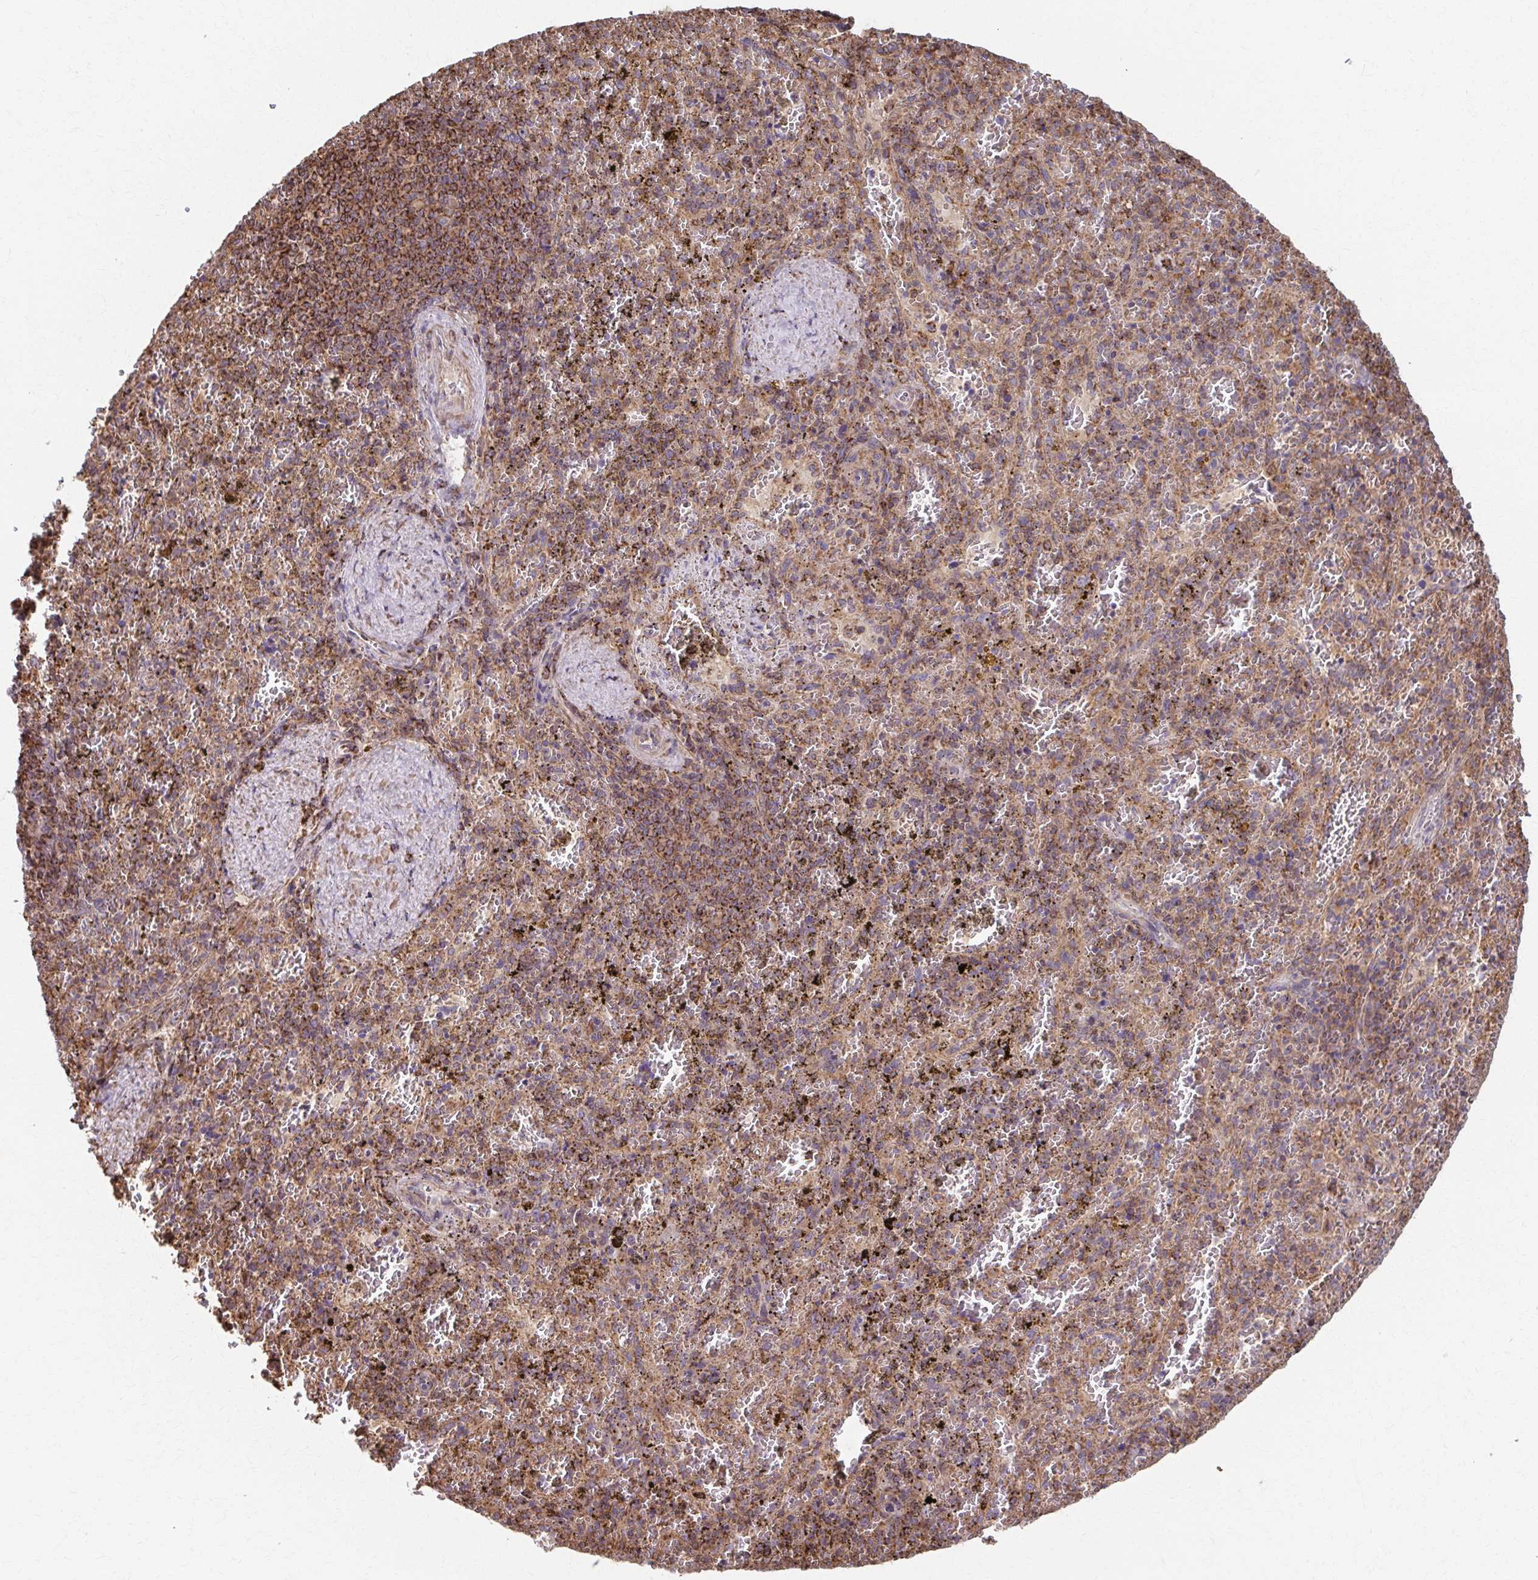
{"staining": {"intensity": "moderate", "quantity": ">75%", "location": "cytoplasmic/membranous"}, "tissue": "spleen", "cell_type": "Cells in red pulp", "image_type": "normal", "snomed": [{"axis": "morphology", "description": "Normal tissue, NOS"}, {"axis": "topography", "description": "Spleen"}], "caption": "Unremarkable spleen was stained to show a protein in brown. There is medium levels of moderate cytoplasmic/membranous expression in about >75% of cells in red pulp. The staining is performed using DAB brown chromogen to label protein expression. The nuclei are counter-stained blue using hematoxylin.", "gene": "KLHL34", "patient": {"sex": "female", "age": 50}}